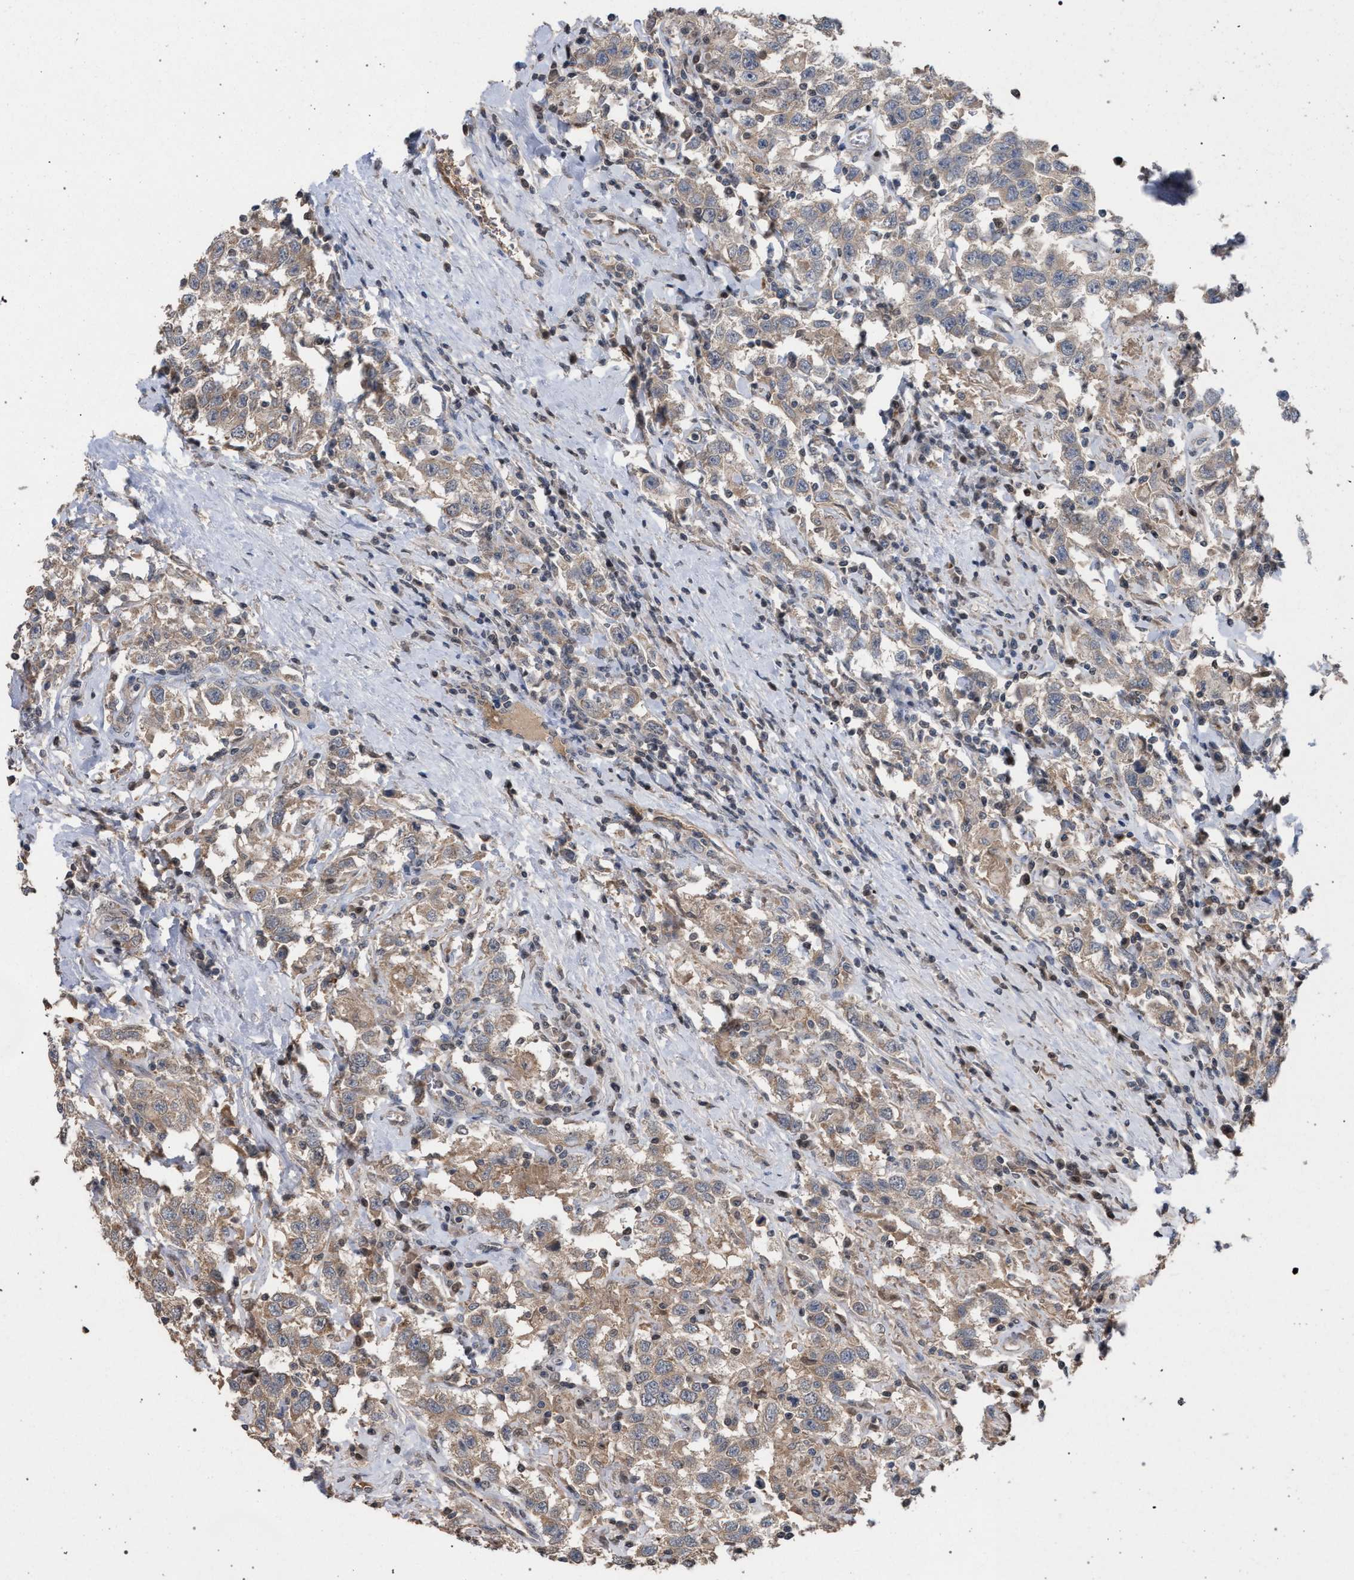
{"staining": {"intensity": "weak", "quantity": ">75%", "location": "cytoplasmic/membranous"}, "tissue": "testis cancer", "cell_type": "Tumor cells", "image_type": "cancer", "snomed": [{"axis": "morphology", "description": "Seminoma, NOS"}, {"axis": "topography", "description": "Testis"}], "caption": "IHC (DAB (3,3'-diaminobenzidine)) staining of testis seminoma reveals weak cytoplasmic/membranous protein staining in about >75% of tumor cells. (DAB (3,3'-diaminobenzidine) IHC, brown staining for protein, blue staining for nuclei).", "gene": "TECPR1", "patient": {"sex": "male", "age": 41}}